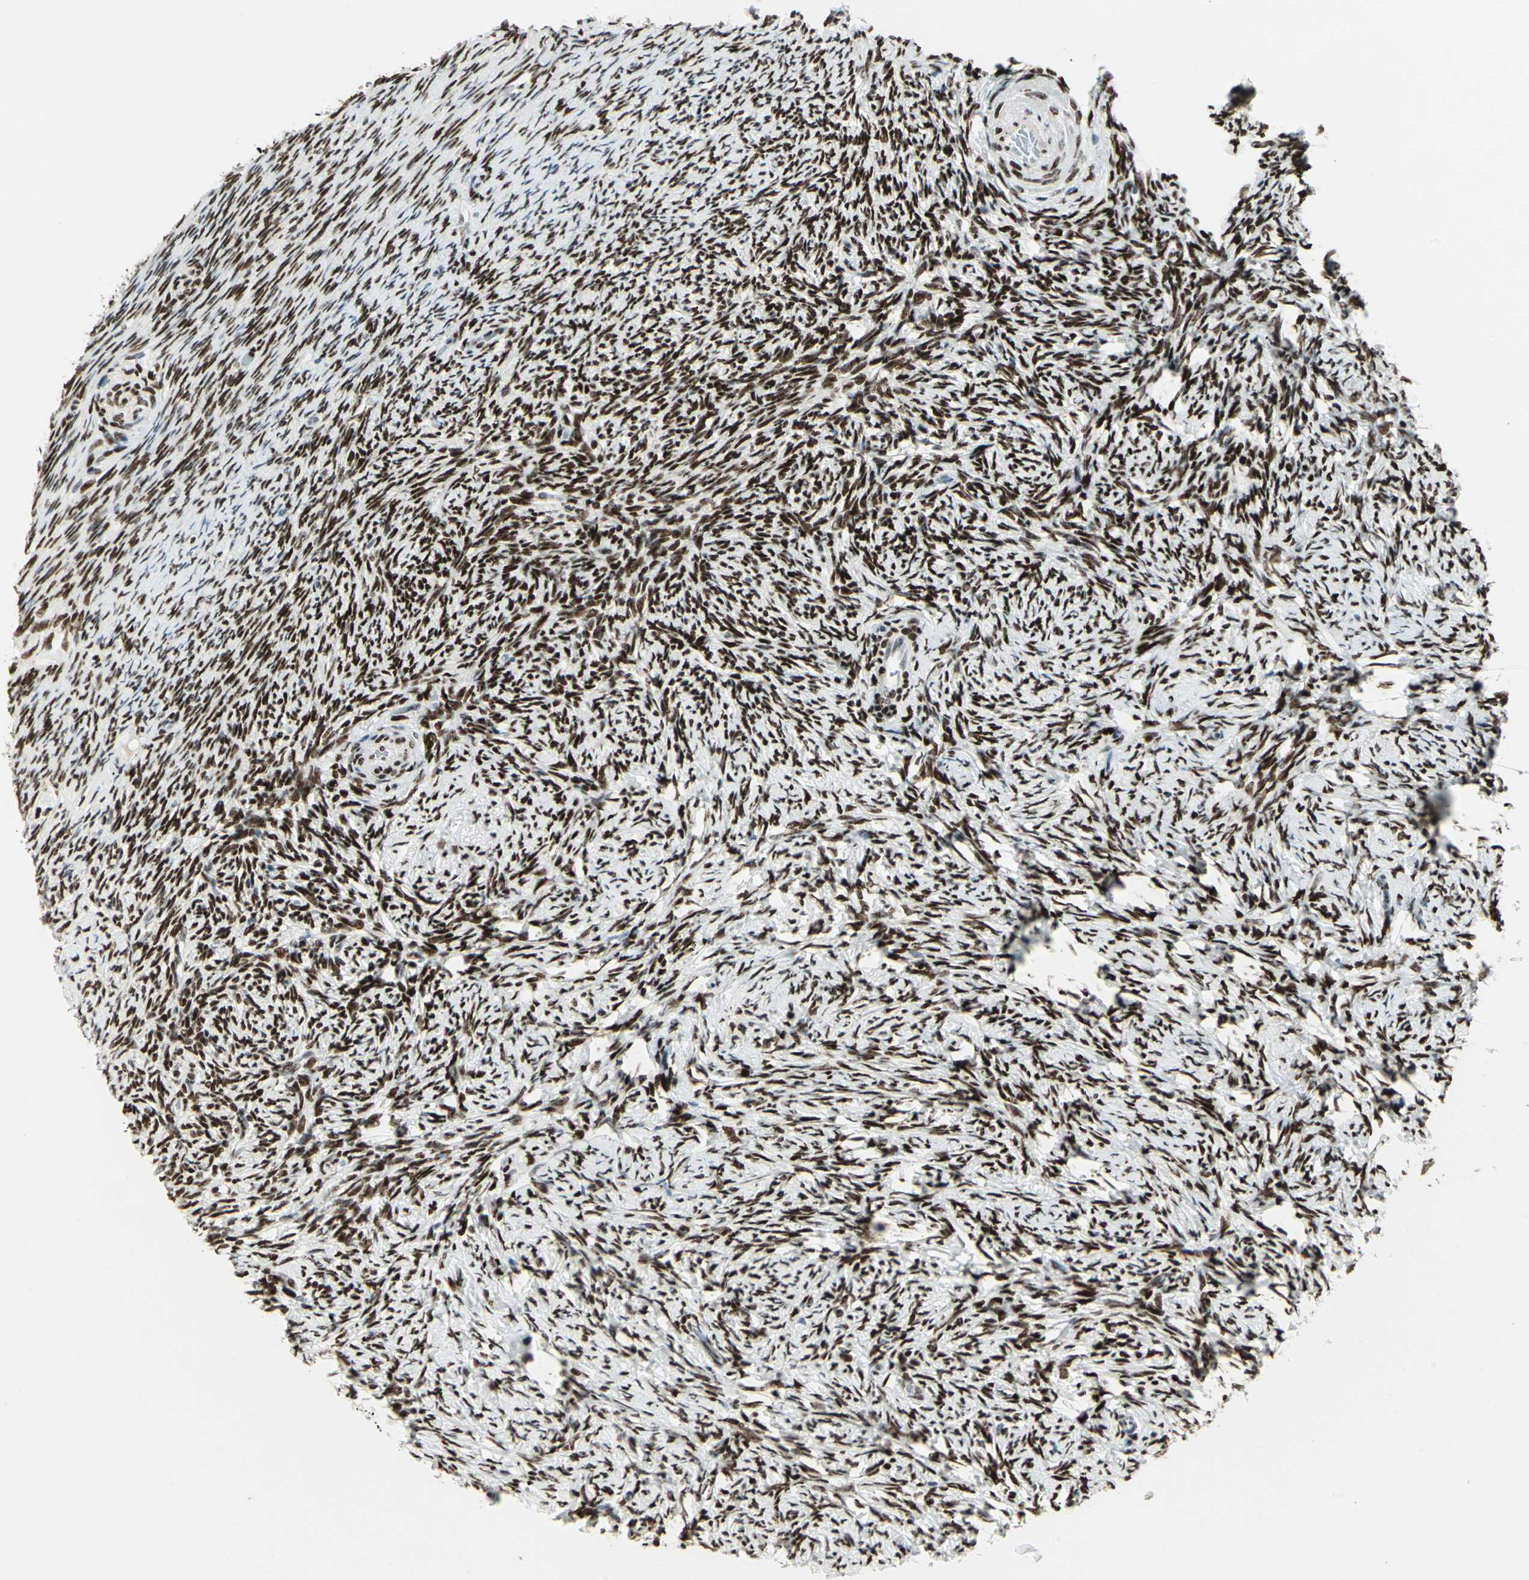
{"staining": {"intensity": "strong", "quantity": ">75%", "location": "nuclear"}, "tissue": "ovary", "cell_type": "Ovarian stroma cells", "image_type": "normal", "snomed": [{"axis": "morphology", "description": "Normal tissue, NOS"}, {"axis": "topography", "description": "Ovary"}], "caption": "DAB immunohistochemical staining of normal ovary displays strong nuclear protein positivity in approximately >75% of ovarian stroma cells.", "gene": "MEIS2", "patient": {"sex": "female", "age": 60}}